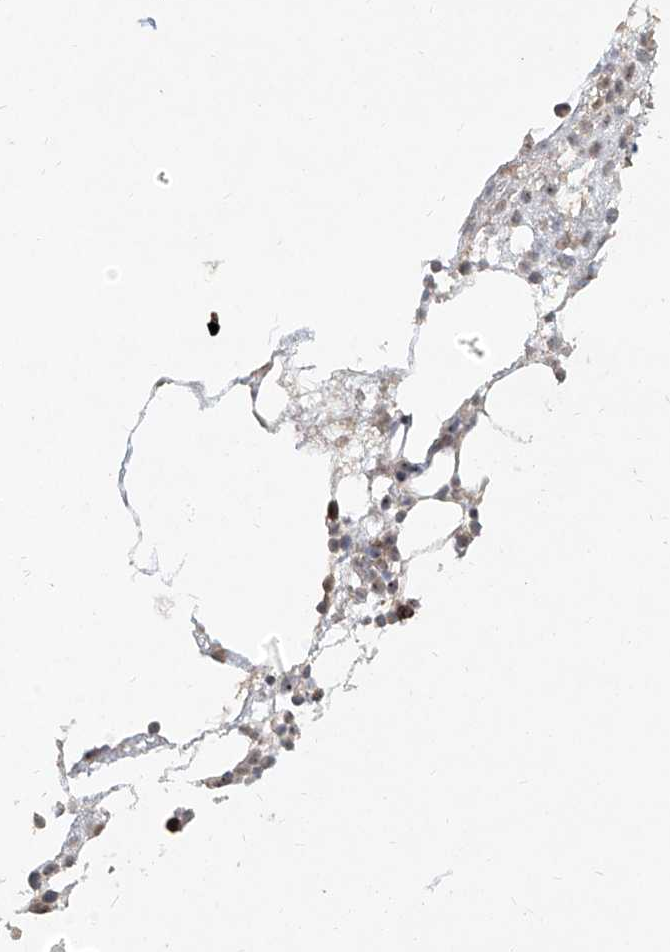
{"staining": {"intensity": "strong", "quantity": "<25%", "location": "cytoplasmic/membranous,nuclear"}, "tissue": "bone marrow", "cell_type": "Hematopoietic cells", "image_type": "normal", "snomed": [{"axis": "morphology", "description": "Normal tissue, NOS"}, {"axis": "morphology", "description": "Inflammation, NOS"}, {"axis": "topography", "description": "Bone marrow"}], "caption": "Immunohistochemical staining of benign bone marrow exhibits <25% levels of strong cytoplasmic/membranous,nuclear protein expression in approximately <25% of hematopoietic cells.", "gene": "BYSL", "patient": {"sex": "female", "age": 78}}